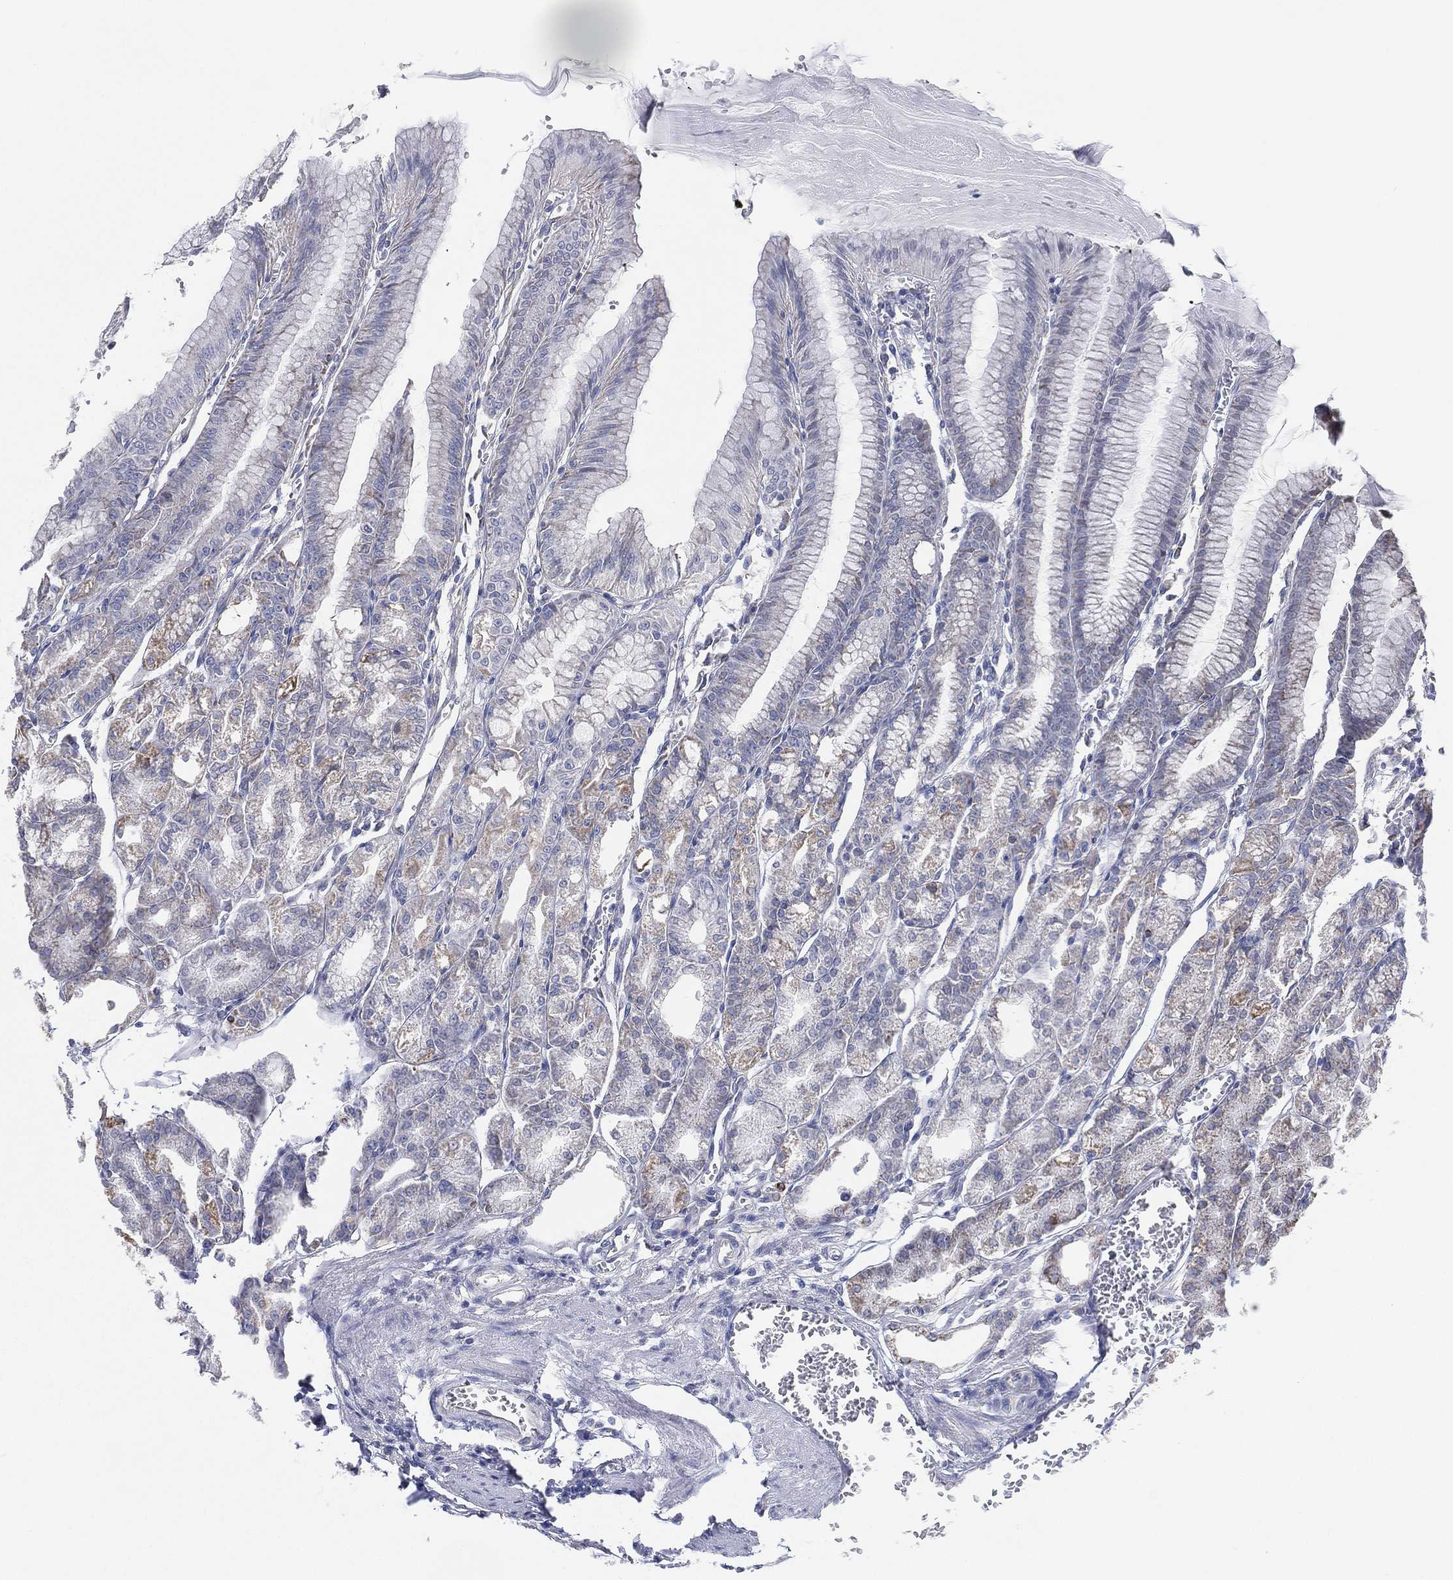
{"staining": {"intensity": "weak", "quantity": "25%-75%", "location": "cytoplasmic/membranous"}, "tissue": "stomach", "cell_type": "Glandular cells", "image_type": "normal", "snomed": [{"axis": "morphology", "description": "Normal tissue, NOS"}, {"axis": "topography", "description": "Stomach, lower"}], "caption": "Protein staining demonstrates weak cytoplasmic/membranous staining in approximately 25%-75% of glandular cells in normal stomach.", "gene": "INA", "patient": {"sex": "male", "age": 71}}